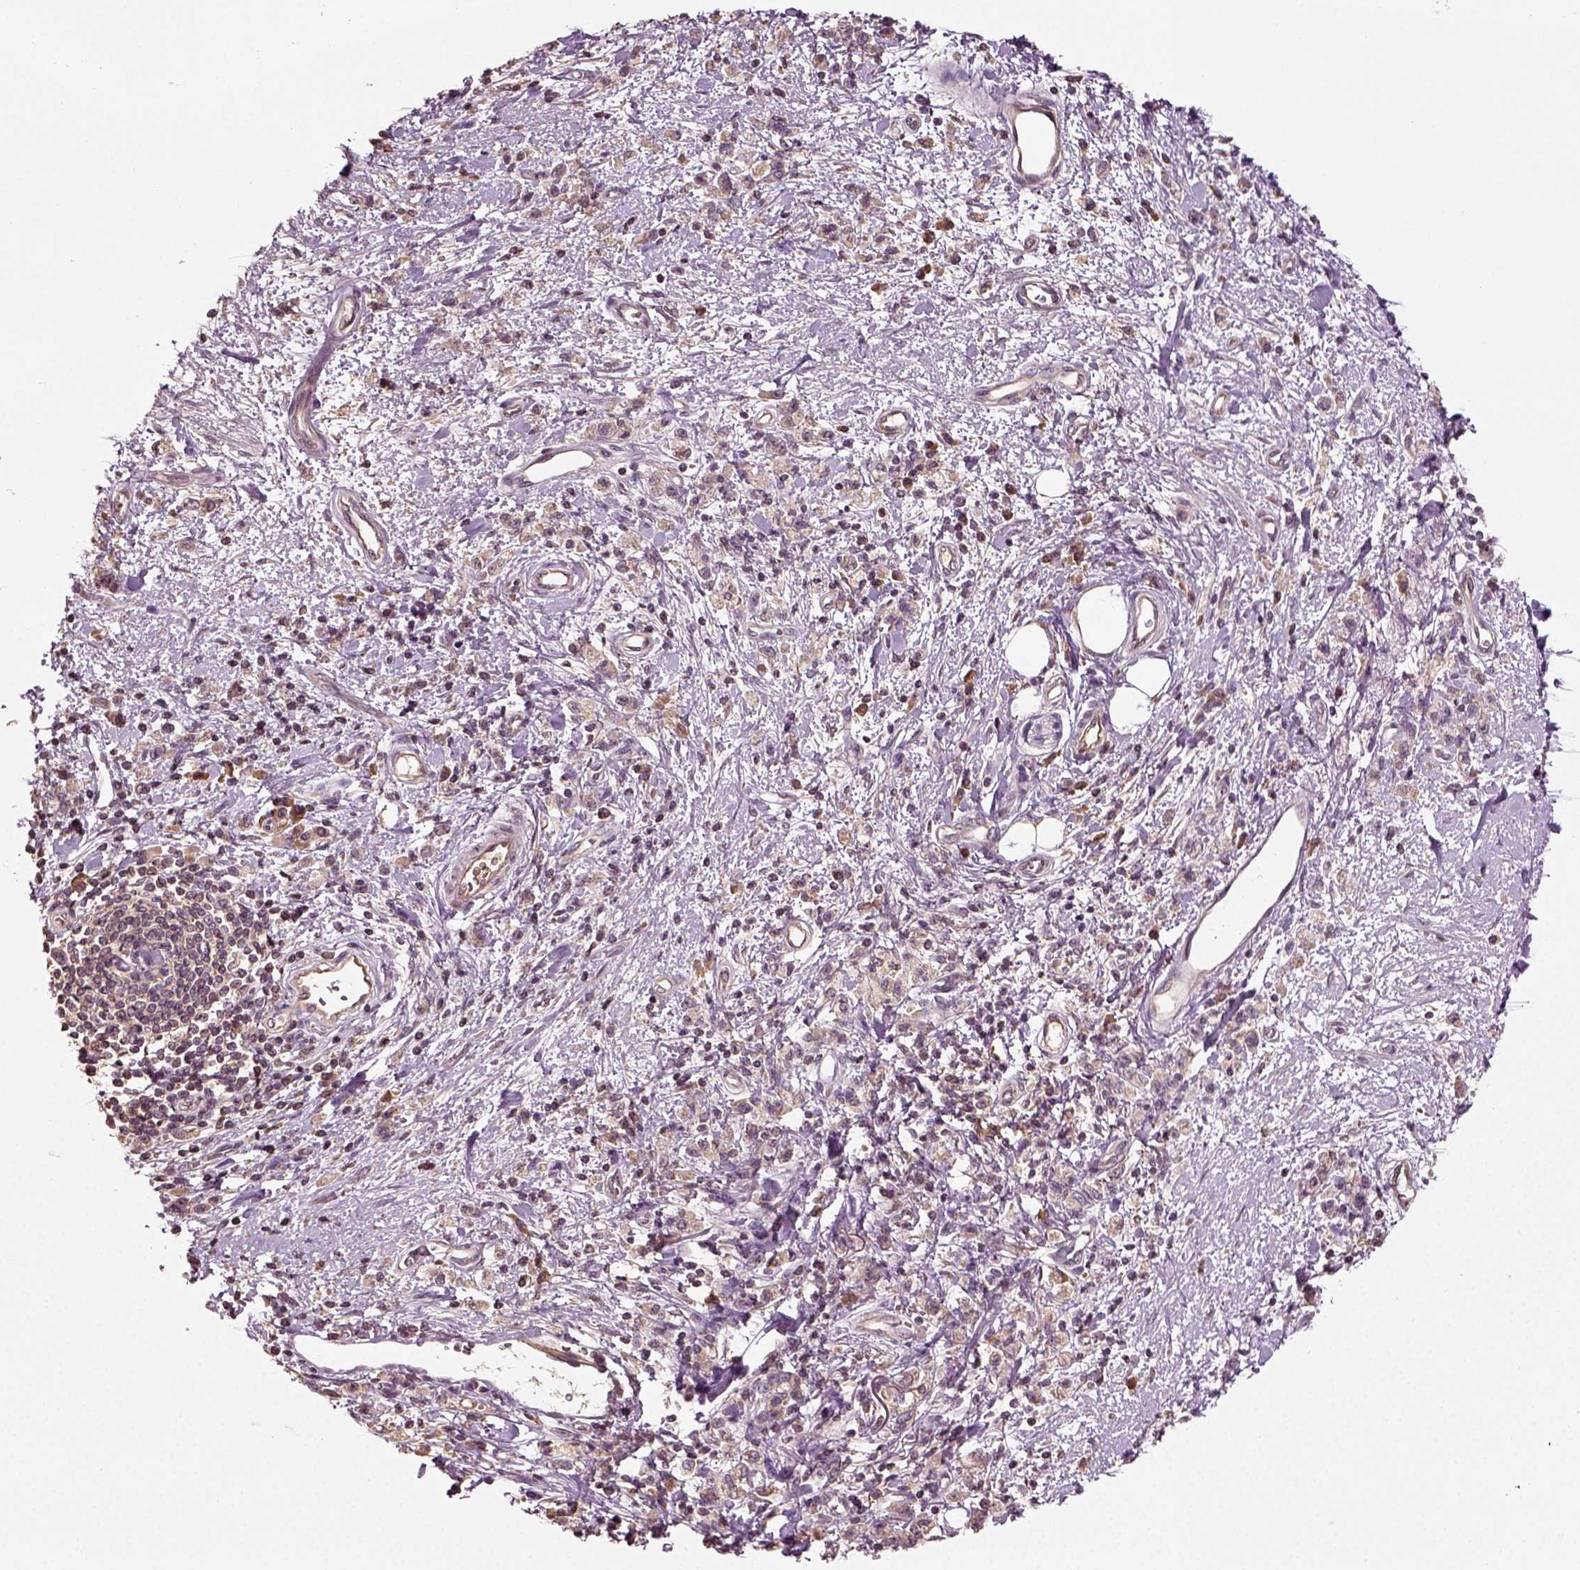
{"staining": {"intensity": "weak", "quantity": ">75%", "location": "cytoplasmic/membranous"}, "tissue": "stomach cancer", "cell_type": "Tumor cells", "image_type": "cancer", "snomed": [{"axis": "morphology", "description": "Adenocarcinoma, NOS"}, {"axis": "topography", "description": "Stomach"}], "caption": "This is a photomicrograph of immunohistochemistry (IHC) staining of stomach adenocarcinoma, which shows weak expression in the cytoplasmic/membranous of tumor cells.", "gene": "ERV3-1", "patient": {"sex": "male", "age": 77}}